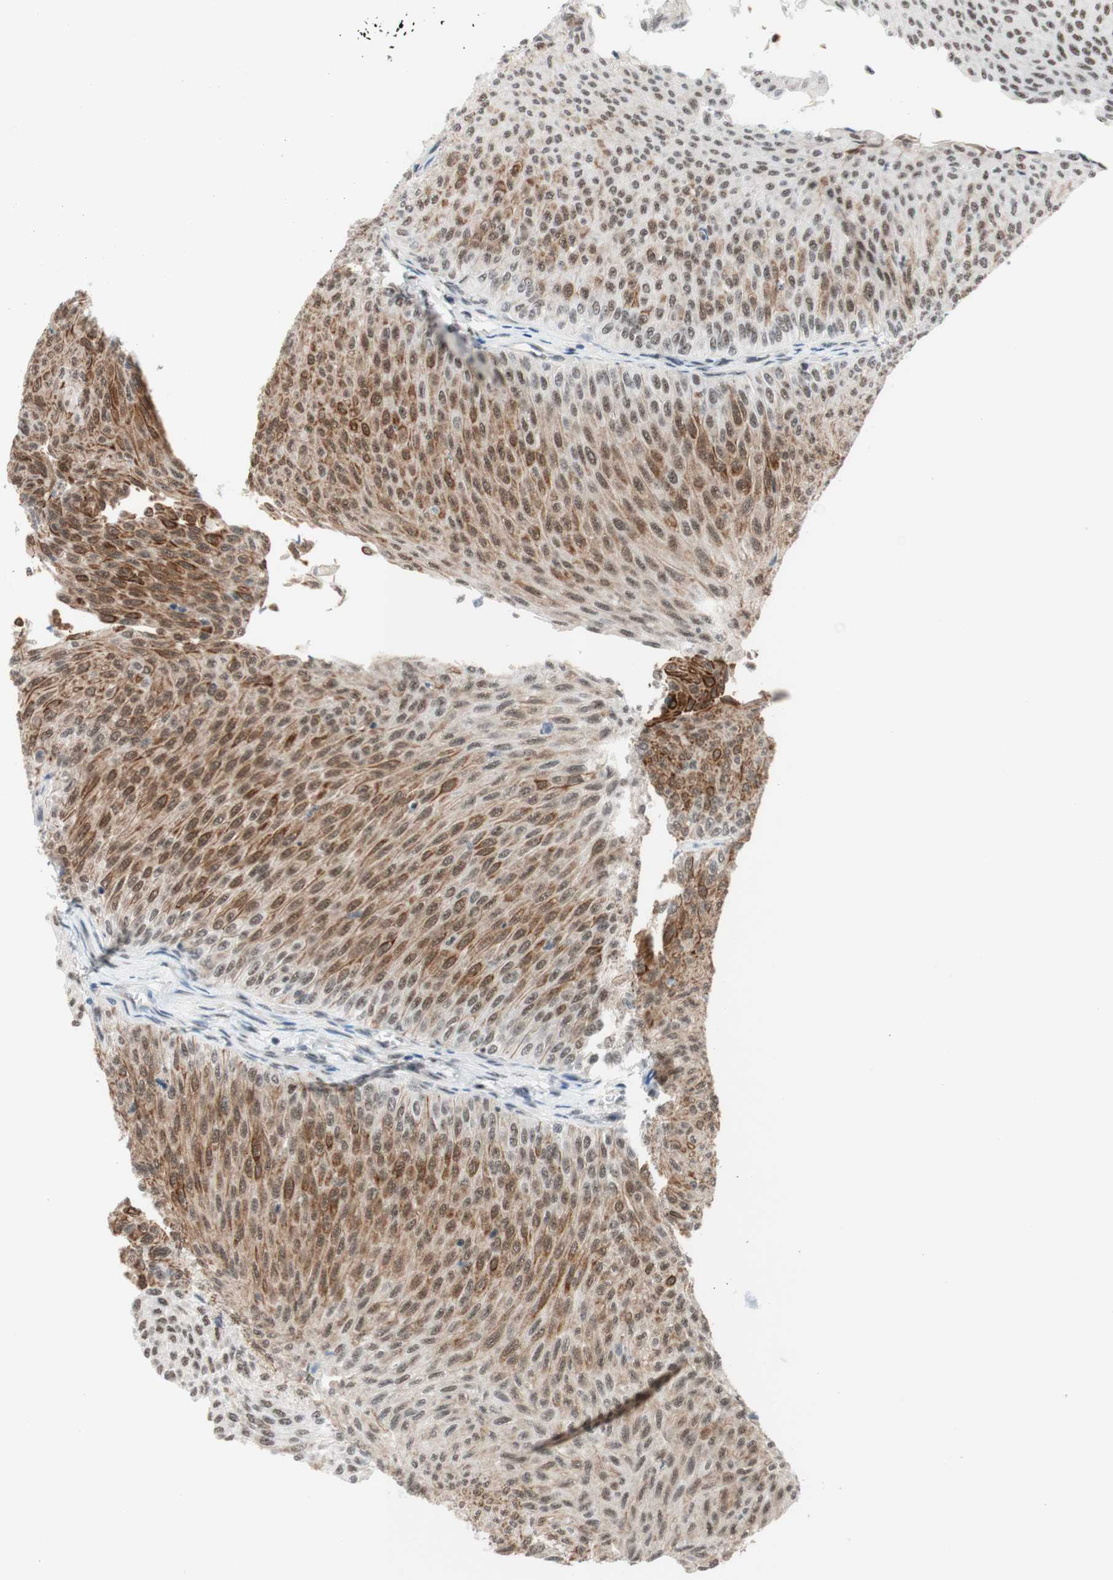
{"staining": {"intensity": "weak", "quantity": ">75%", "location": "cytoplasmic/membranous,nuclear"}, "tissue": "urothelial cancer", "cell_type": "Tumor cells", "image_type": "cancer", "snomed": [{"axis": "morphology", "description": "Urothelial carcinoma, Low grade"}, {"axis": "topography", "description": "Urinary bladder"}], "caption": "Low-grade urothelial carcinoma stained with a brown dye demonstrates weak cytoplasmic/membranous and nuclear positive positivity in approximately >75% of tumor cells.", "gene": "PRPF19", "patient": {"sex": "male", "age": 78}}